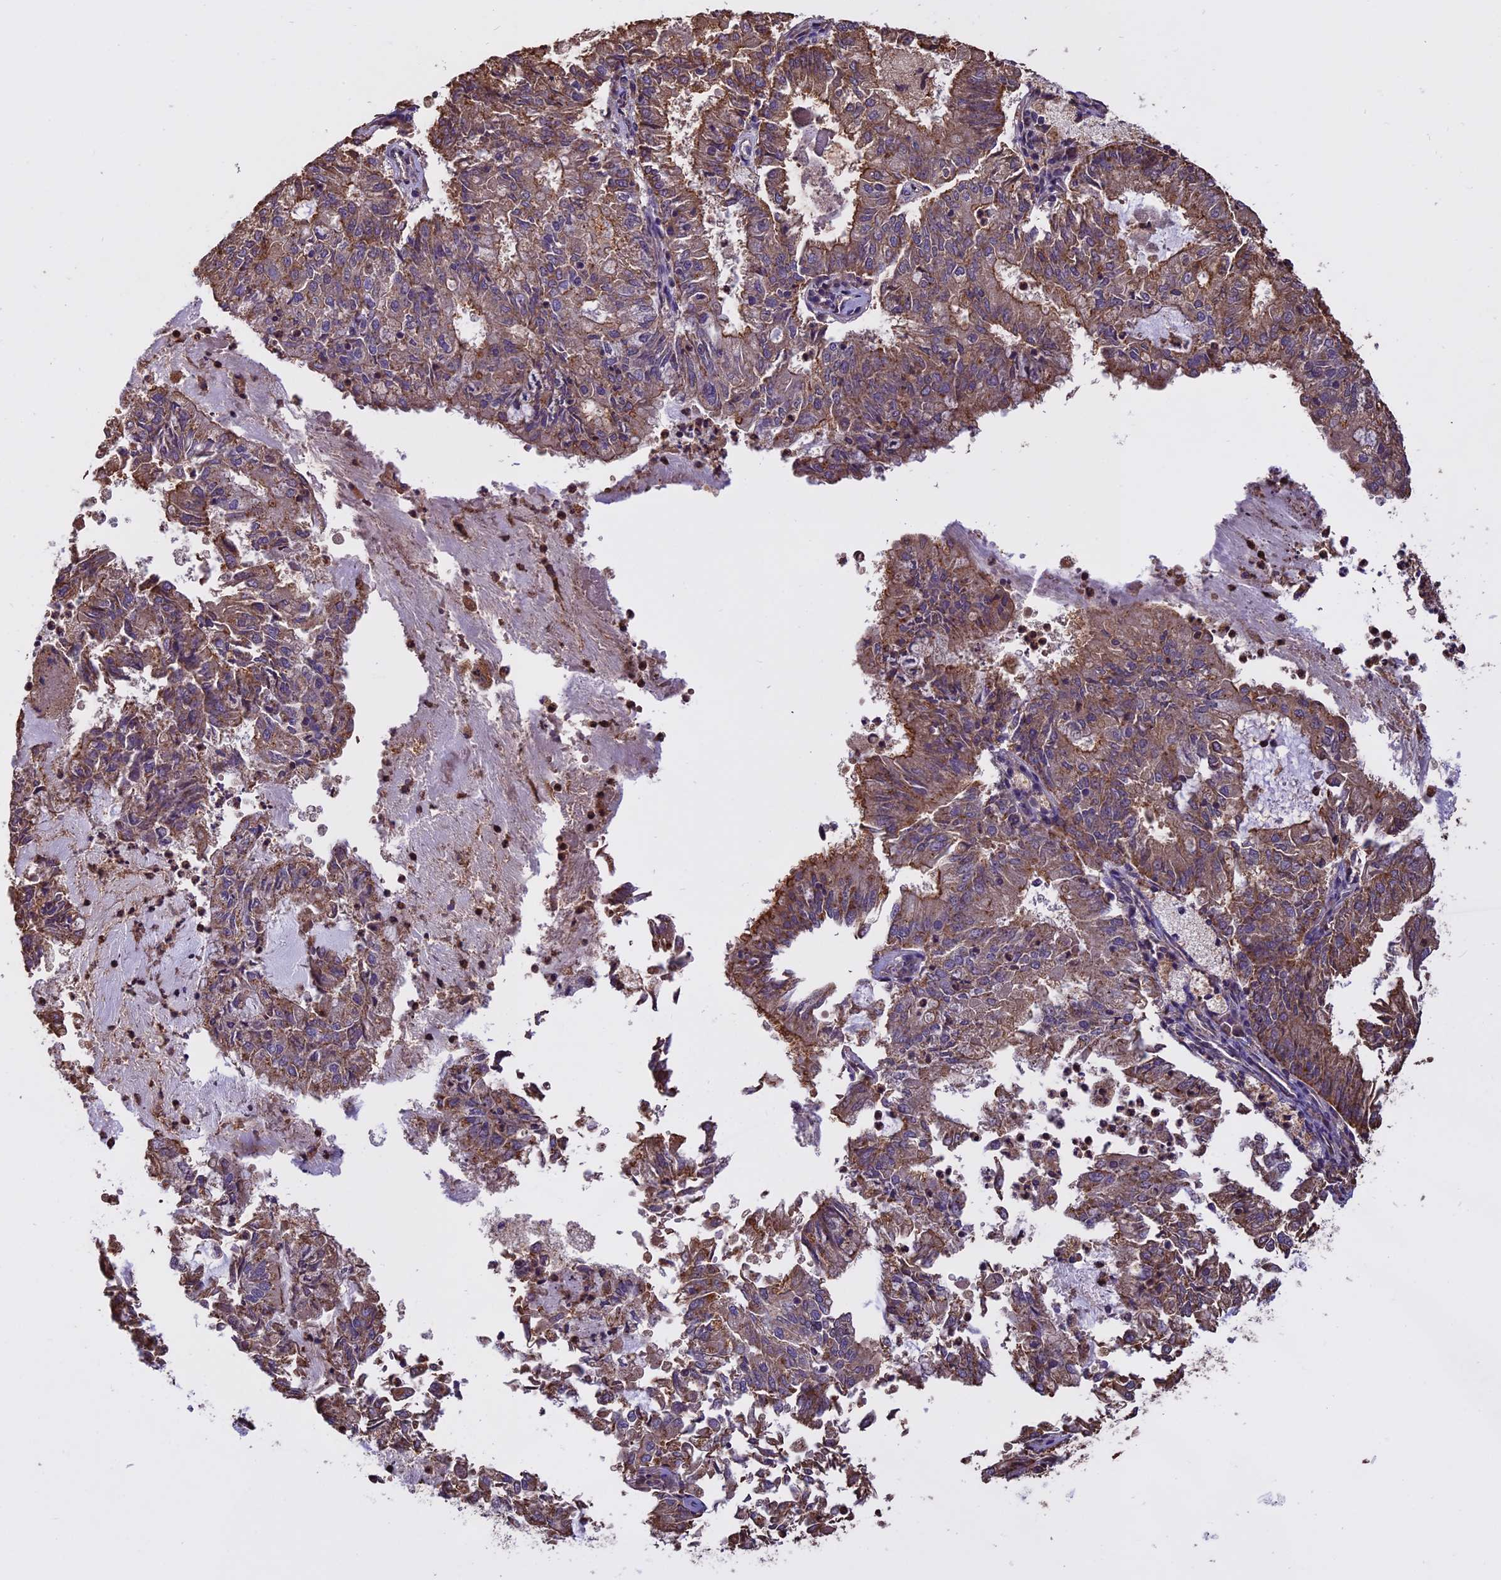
{"staining": {"intensity": "moderate", "quantity": ">75%", "location": "cytoplasmic/membranous"}, "tissue": "endometrial cancer", "cell_type": "Tumor cells", "image_type": "cancer", "snomed": [{"axis": "morphology", "description": "Adenocarcinoma, NOS"}, {"axis": "topography", "description": "Endometrium"}], "caption": "Protein analysis of endometrial cancer (adenocarcinoma) tissue reveals moderate cytoplasmic/membranous expression in approximately >75% of tumor cells.", "gene": "CHMP2A", "patient": {"sex": "female", "age": 57}}